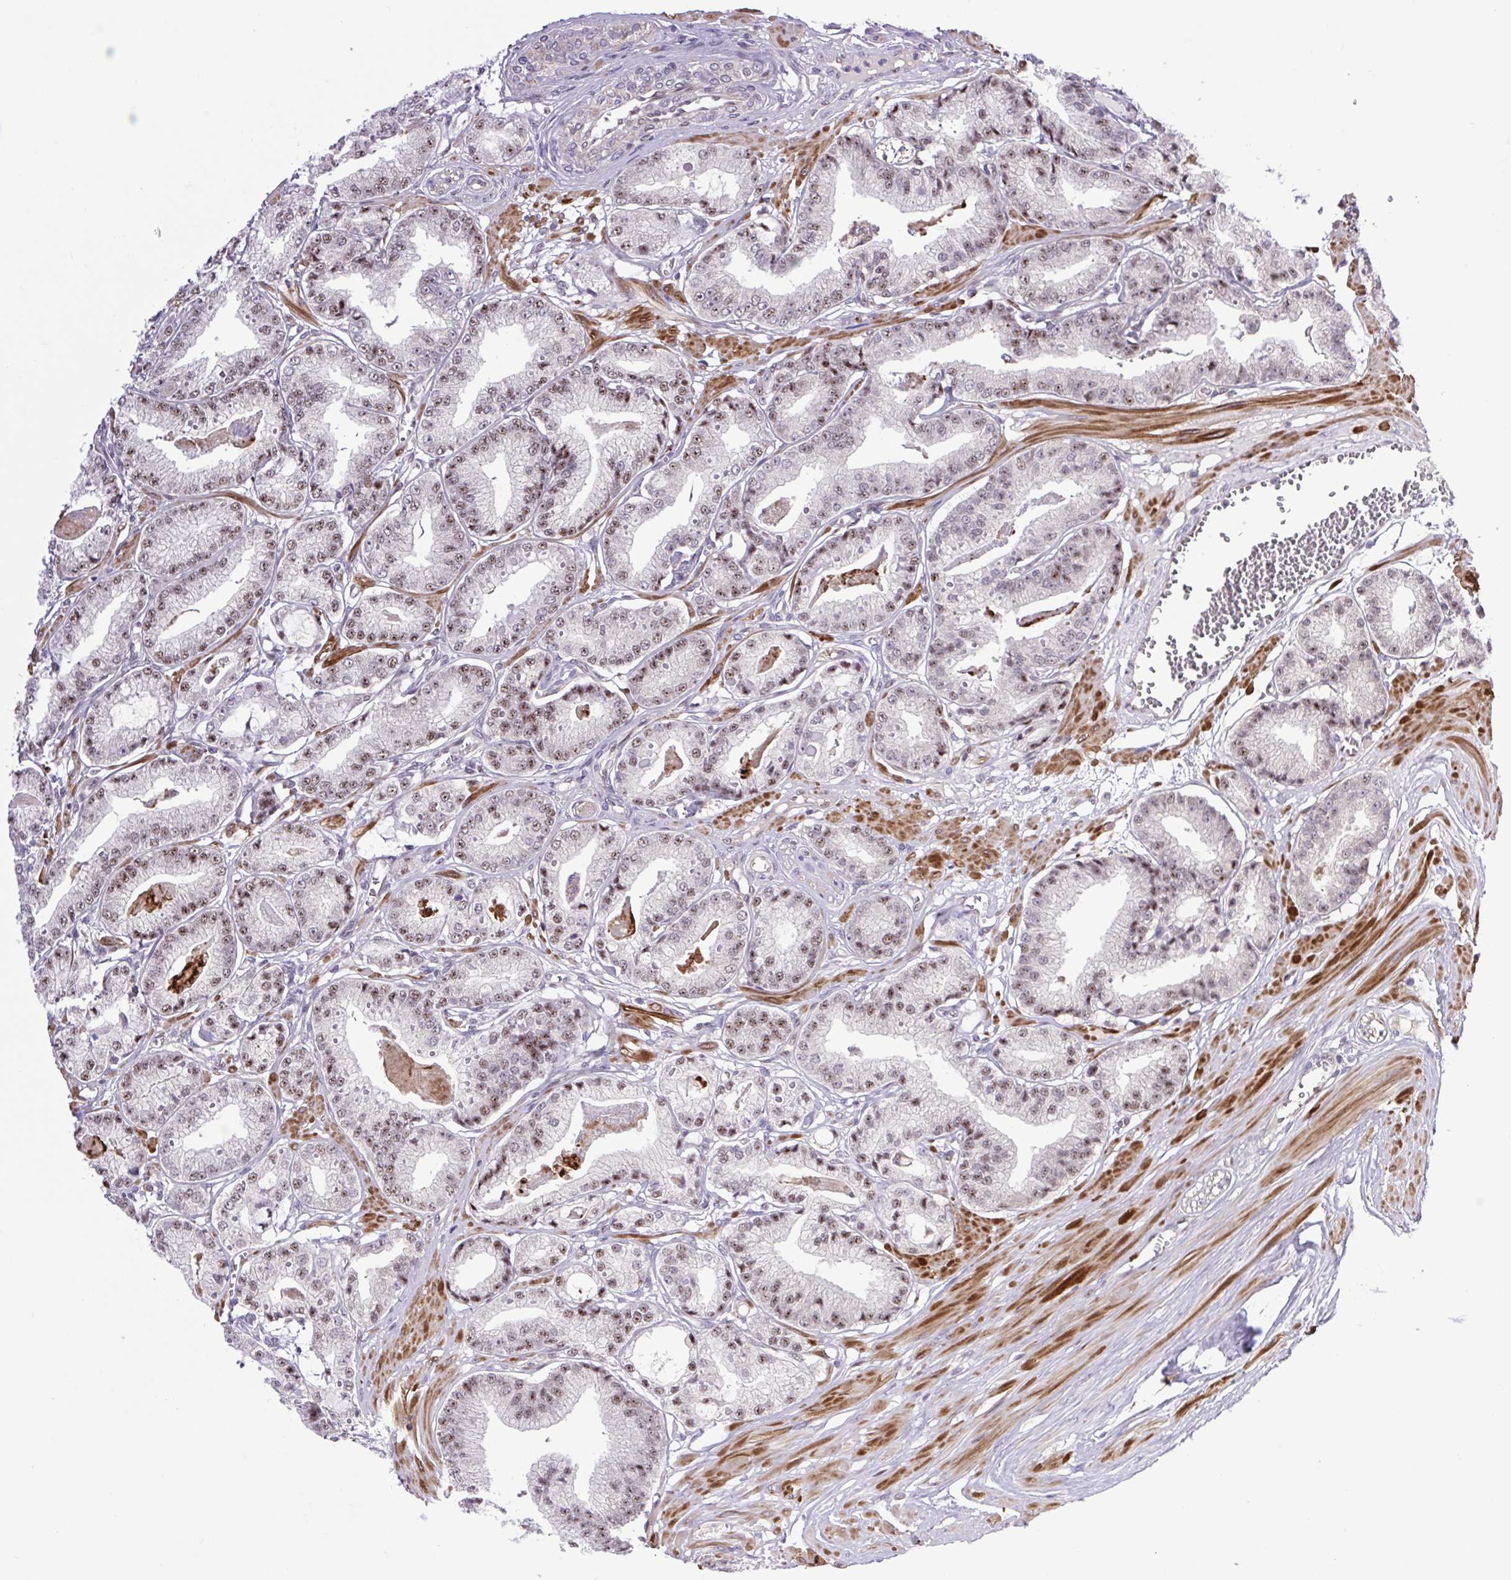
{"staining": {"intensity": "weak", "quantity": "25%-75%", "location": "nuclear"}, "tissue": "prostate cancer", "cell_type": "Tumor cells", "image_type": "cancer", "snomed": [{"axis": "morphology", "description": "Adenocarcinoma, High grade"}, {"axis": "topography", "description": "Prostate"}], "caption": "Human prostate cancer (adenocarcinoma (high-grade)) stained with a protein marker shows weak staining in tumor cells.", "gene": "ERG", "patient": {"sex": "male", "age": 71}}